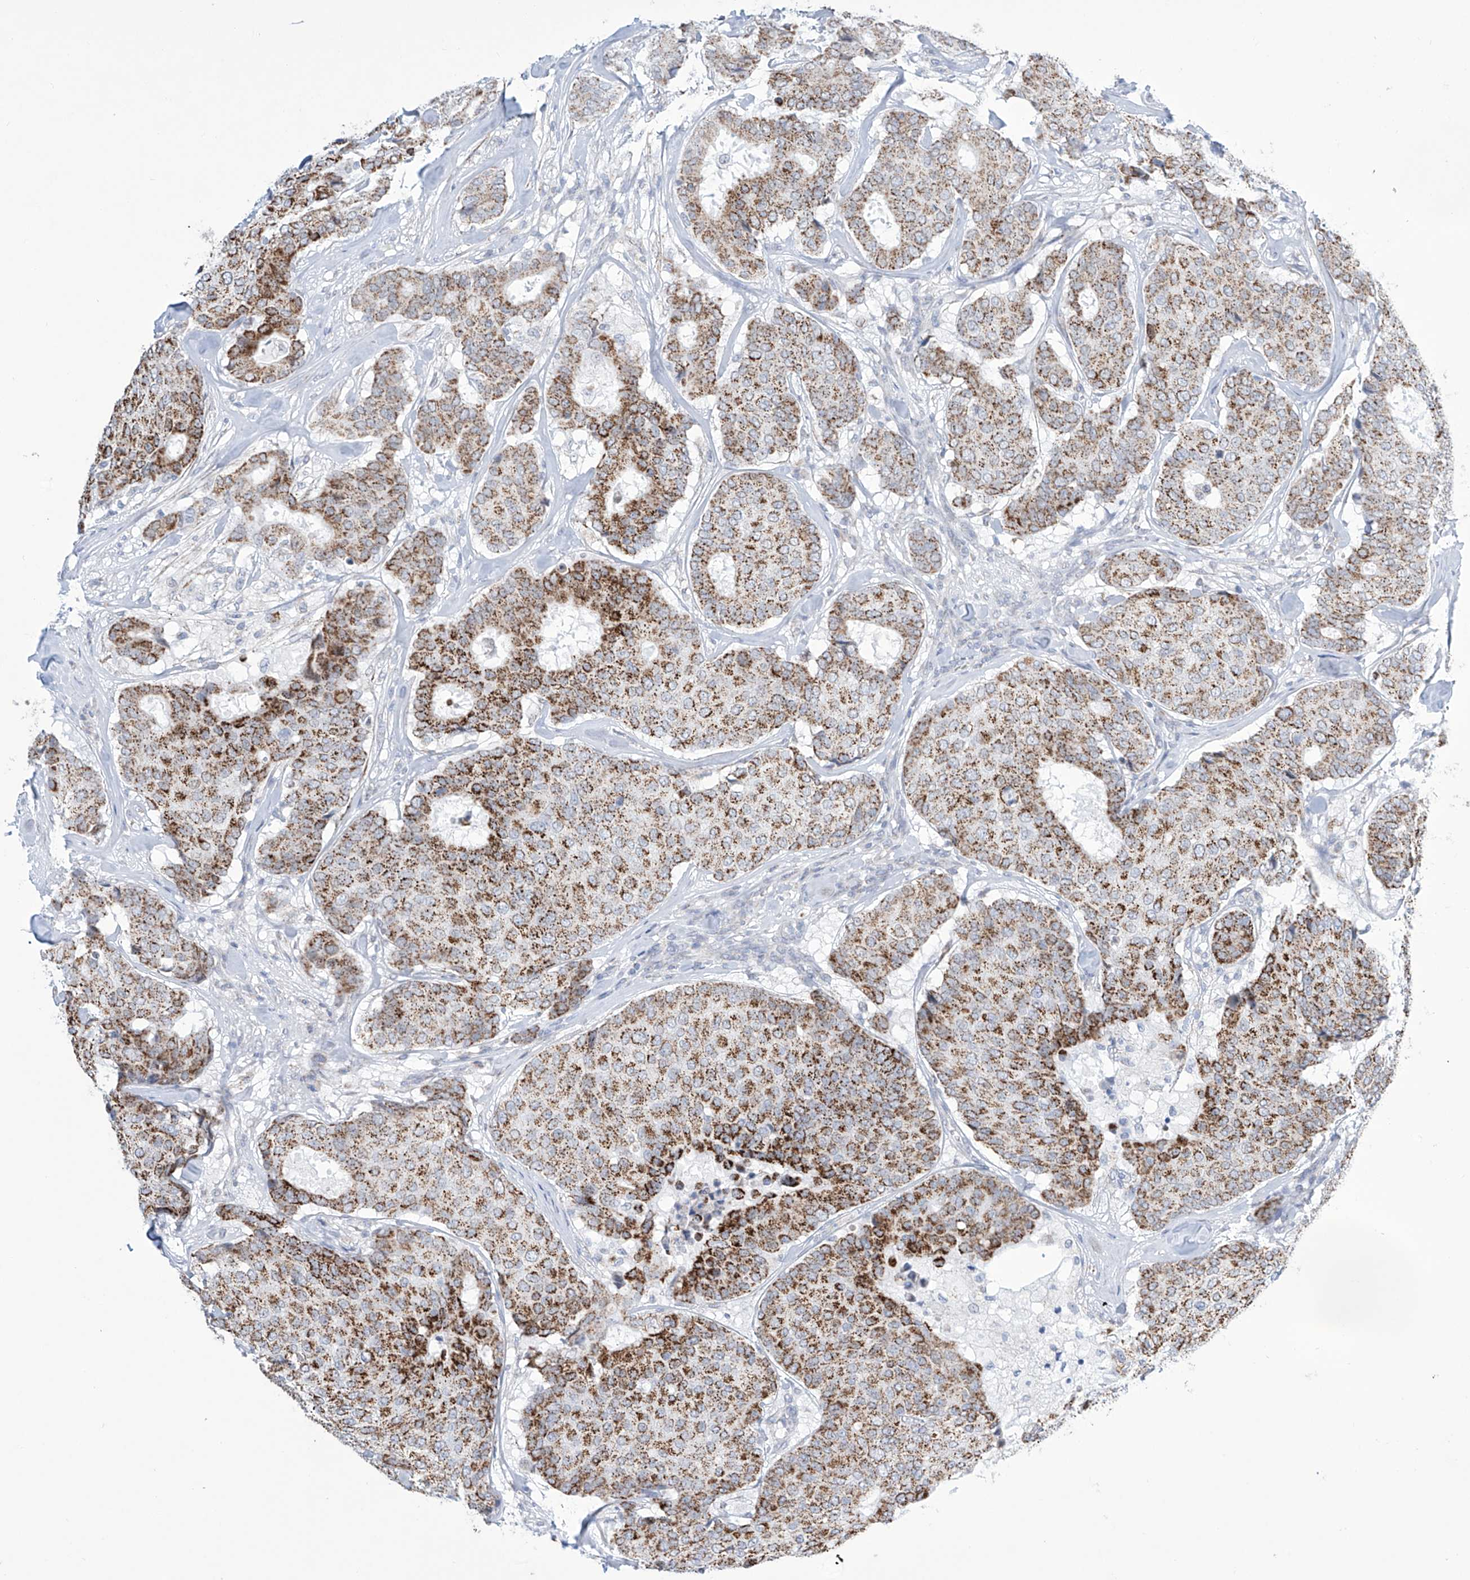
{"staining": {"intensity": "strong", "quantity": ">75%", "location": "cytoplasmic/membranous"}, "tissue": "breast cancer", "cell_type": "Tumor cells", "image_type": "cancer", "snomed": [{"axis": "morphology", "description": "Duct carcinoma"}, {"axis": "topography", "description": "Breast"}], "caption": "Breast cancer (intraductal carcinoma) stained with a brown dye shows strong cytoplasmic/membranous positive expression in about >75% of tumor cells.", "gene": "ALDH6A1", "patient": {"sex": "female", "age": 75}}